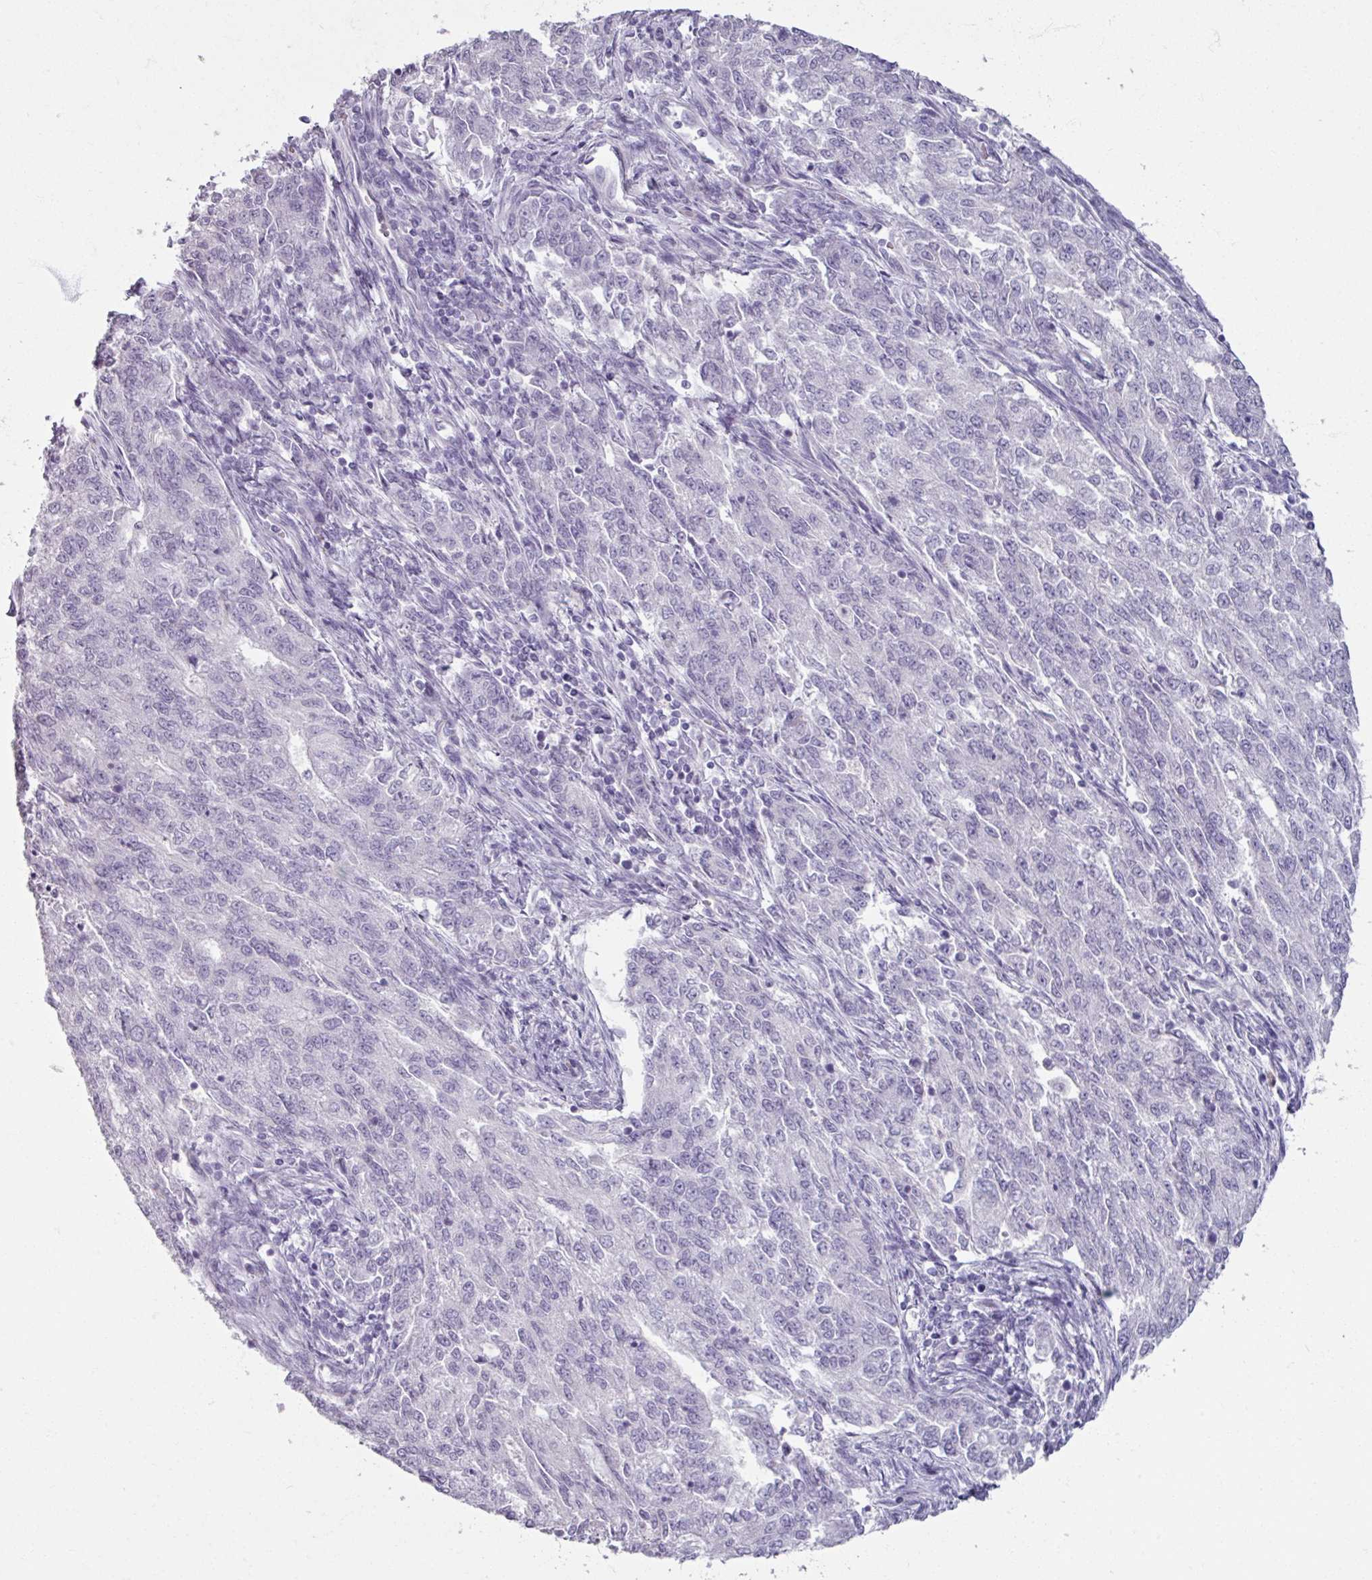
{"staining": {"intensity": "negative", "quantity": "none", "location": "none"}, "tissue": "endometrial cancer", "cell_type": "Tumor cells", "image_type": "cancer", "snomed": [{"axis": "morphology", "description": "Adenocarcinoma, NOS"}, {"axis": "topography", "description": "Endometrium"}], "caption": "DAB (3,3'-diaminobenzidine) immunohistochemical staining of human endometrial adenocarcinoma demonstrates no significant positivity in tumor cells.", "gene": "ARG1", "patient": {"sex": "female", "age": 50}}